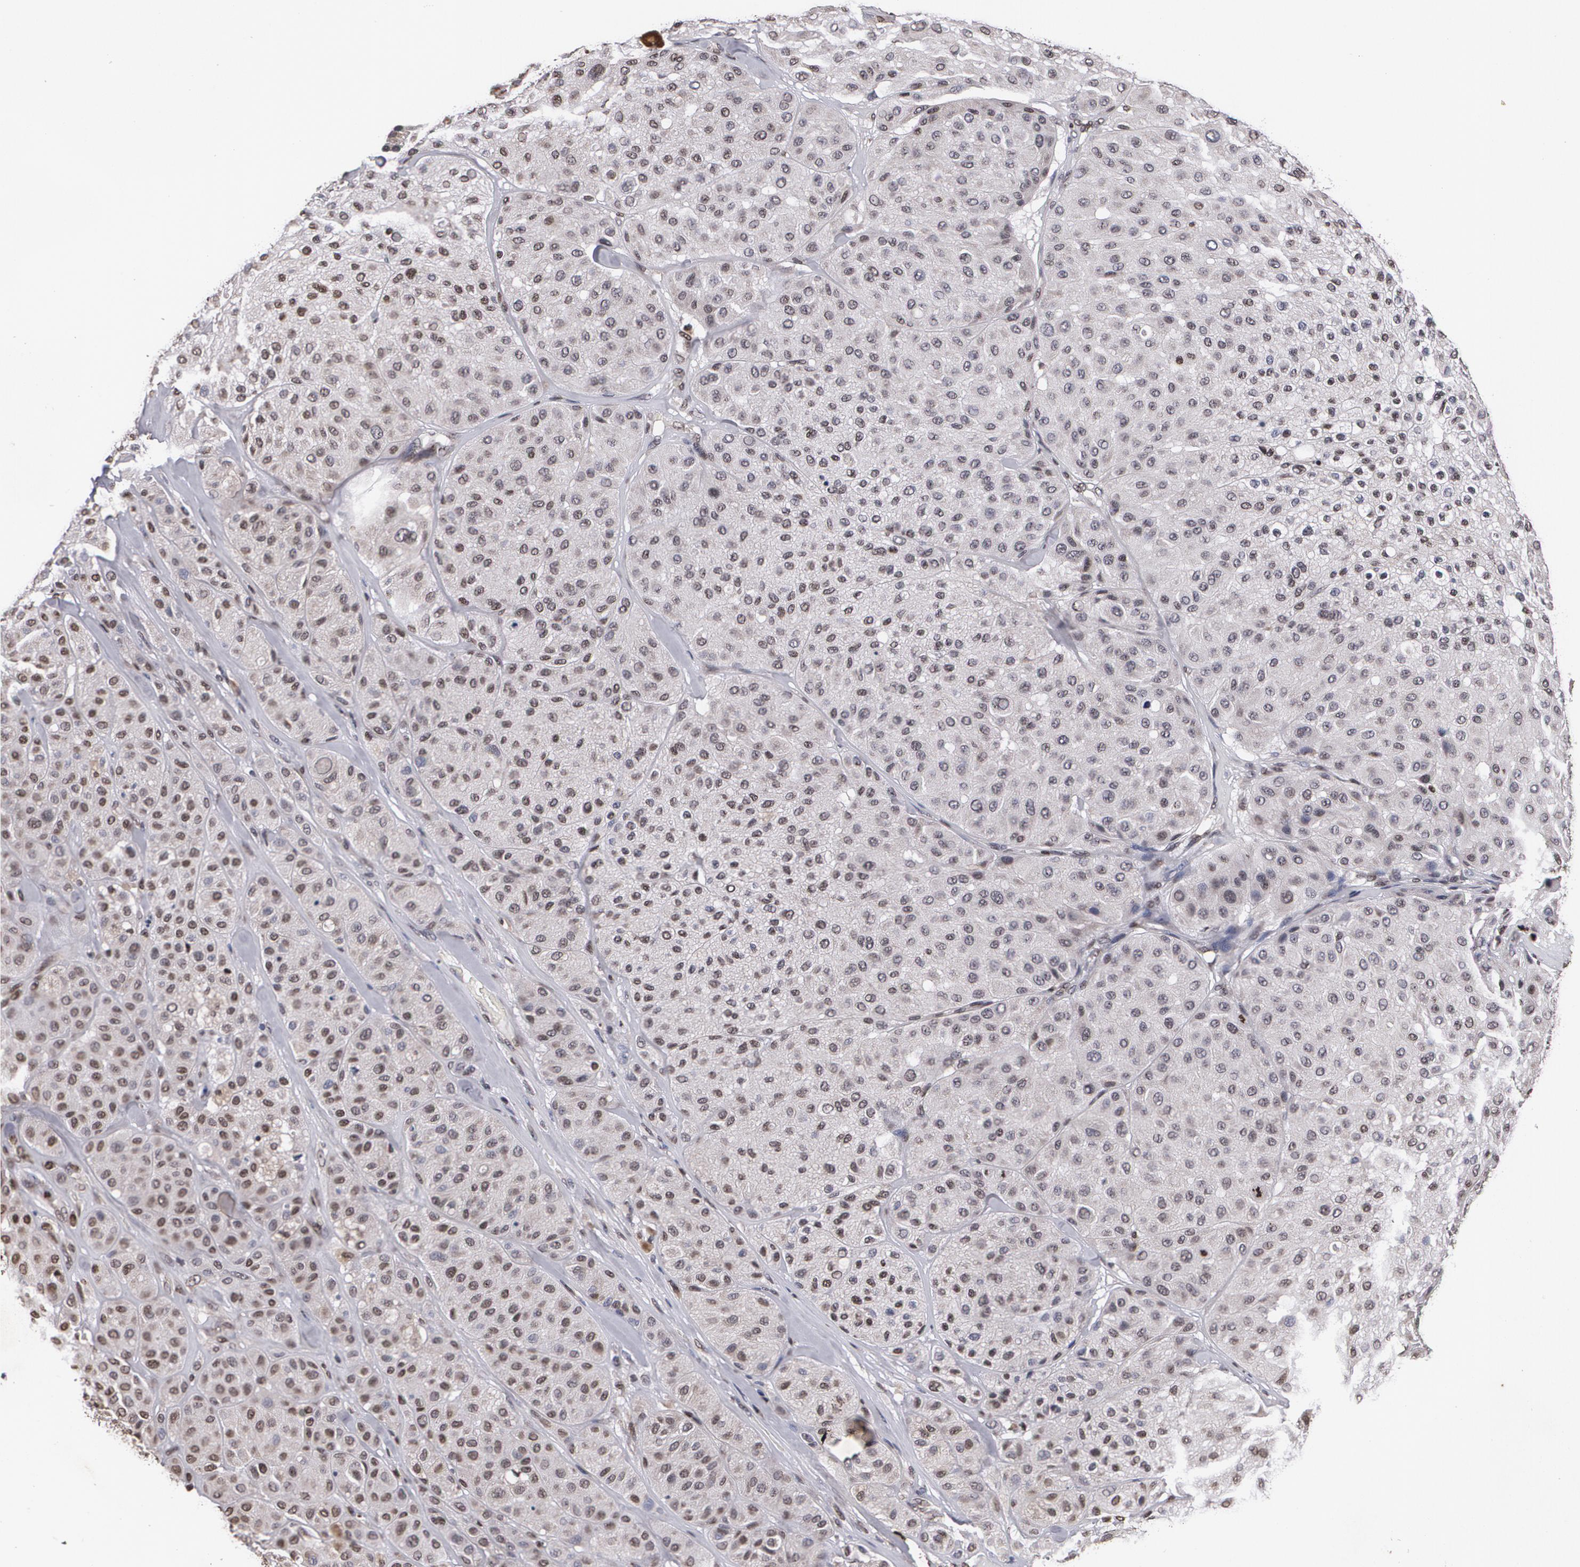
{"staining": {"intensity": "weak", "quantity": "25%-75%", "location": "nuclear"}, "tissue": "melanoma", "cell_type": "Tumor cells", "image_type": "cancer", "snomed": [{"axis": "morphology", "description": "Normal tissue, NOS"}, {"axis": "morphology", "description": "Malignant melanoma, Metastatic site"}, {"axis": "topography", "description": "Skin"}], "caption": "Melanoma stained for a protein reveals weak nuclear positivity in tumor cells.", "gene": "MVP", "patient": {"sex": "male", "age": 41}}